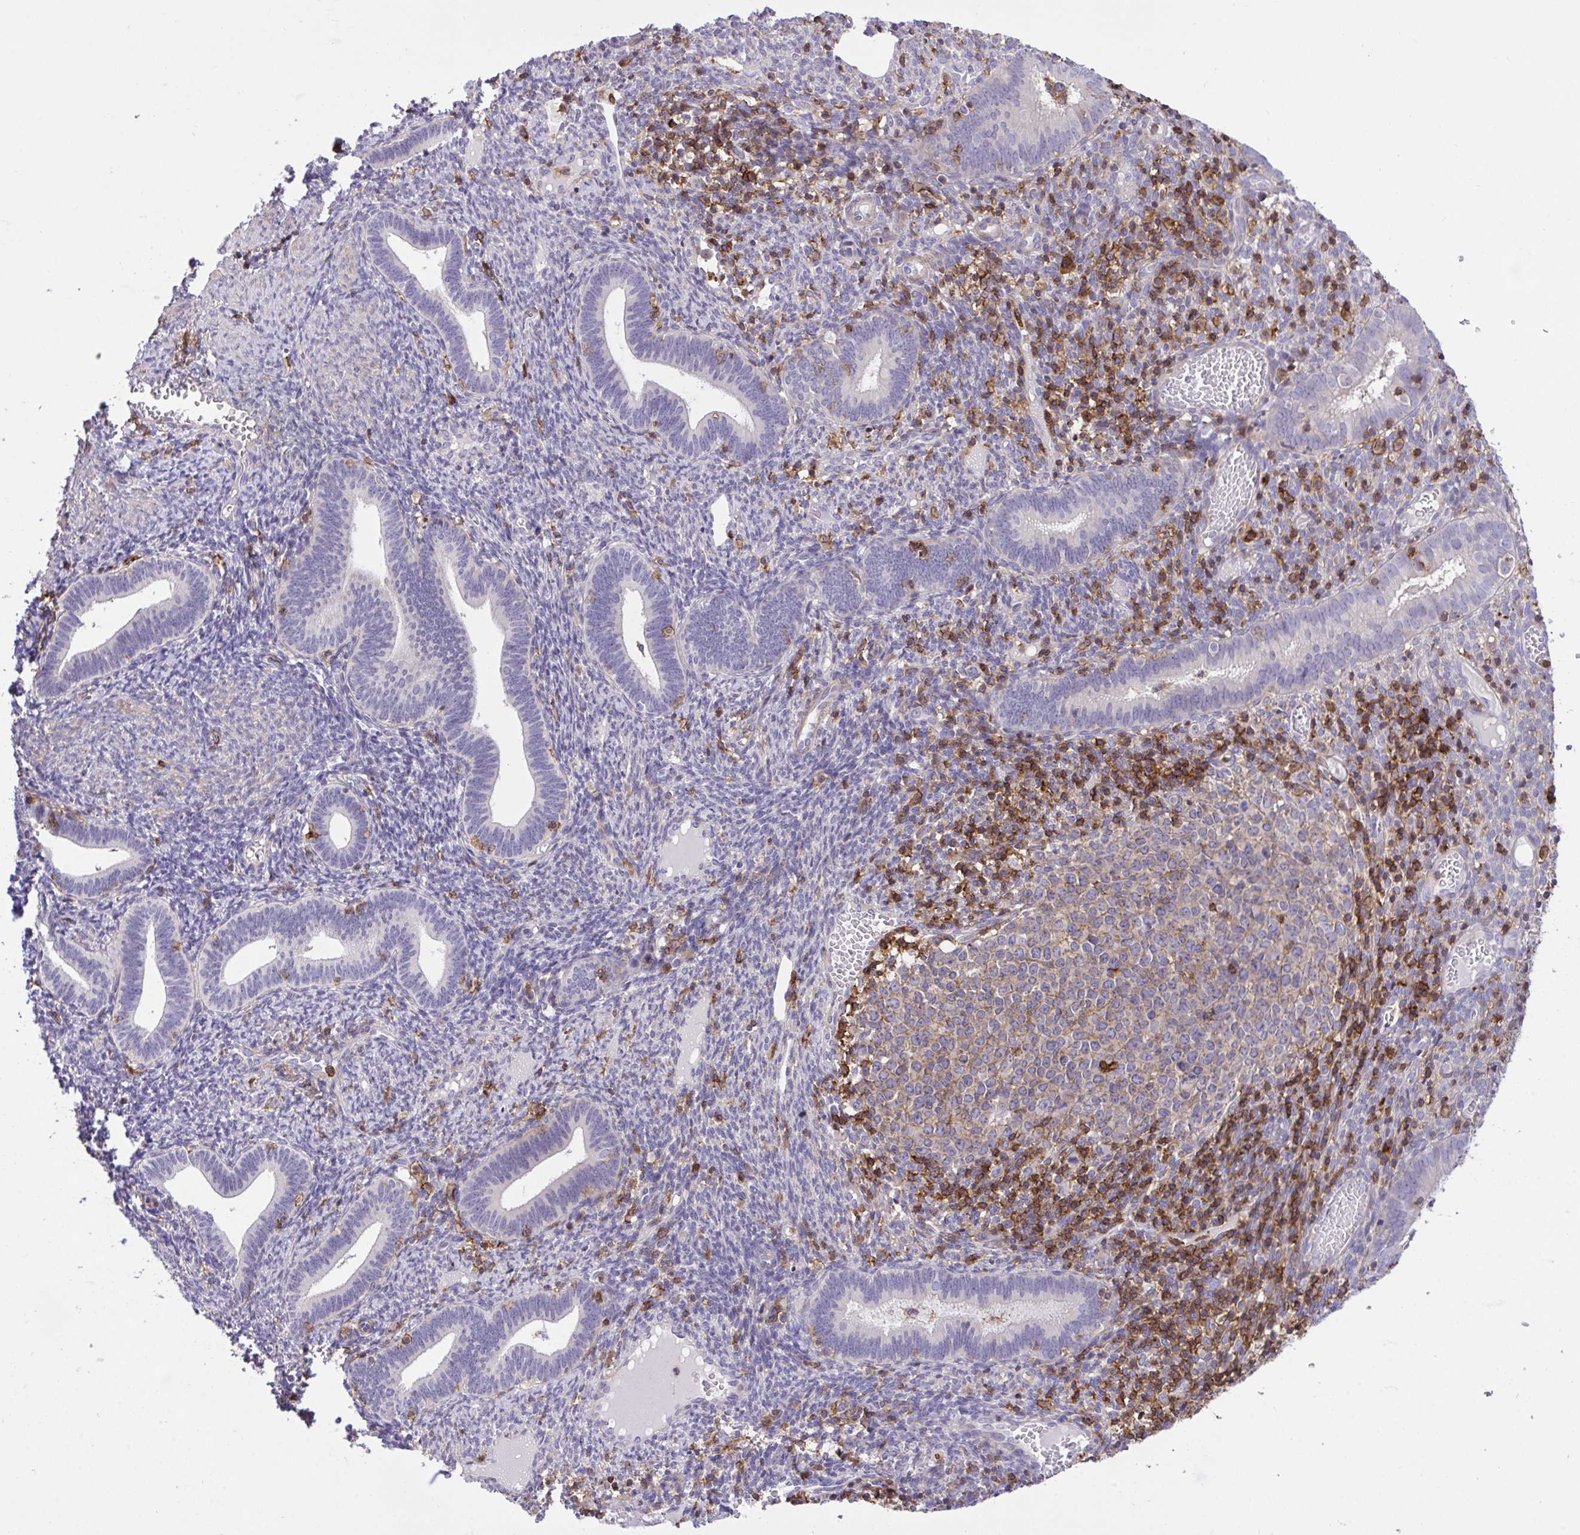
{"staining": {"intensity": "moderate", "quantity": "25%-75%", "location": "cytoplasmic/membranous"}, "tissue": "endometrium", "cell_type": "Cells in endometrial stroma", "image_type": "normal", "snomed": [{"axis": "morphology", "description": "Normal tissue, NOS"}, {"axis": "topography", "description": "Endometrium"}], "caption": "Human endometrium stained with a brown dye exhibits moderate cytoplasmic/membranous positive positivity in about 25%-75% of cells in endometrial stroma.", "gene": "ERI1", "patient": {"sex": "female", "age": 41}}